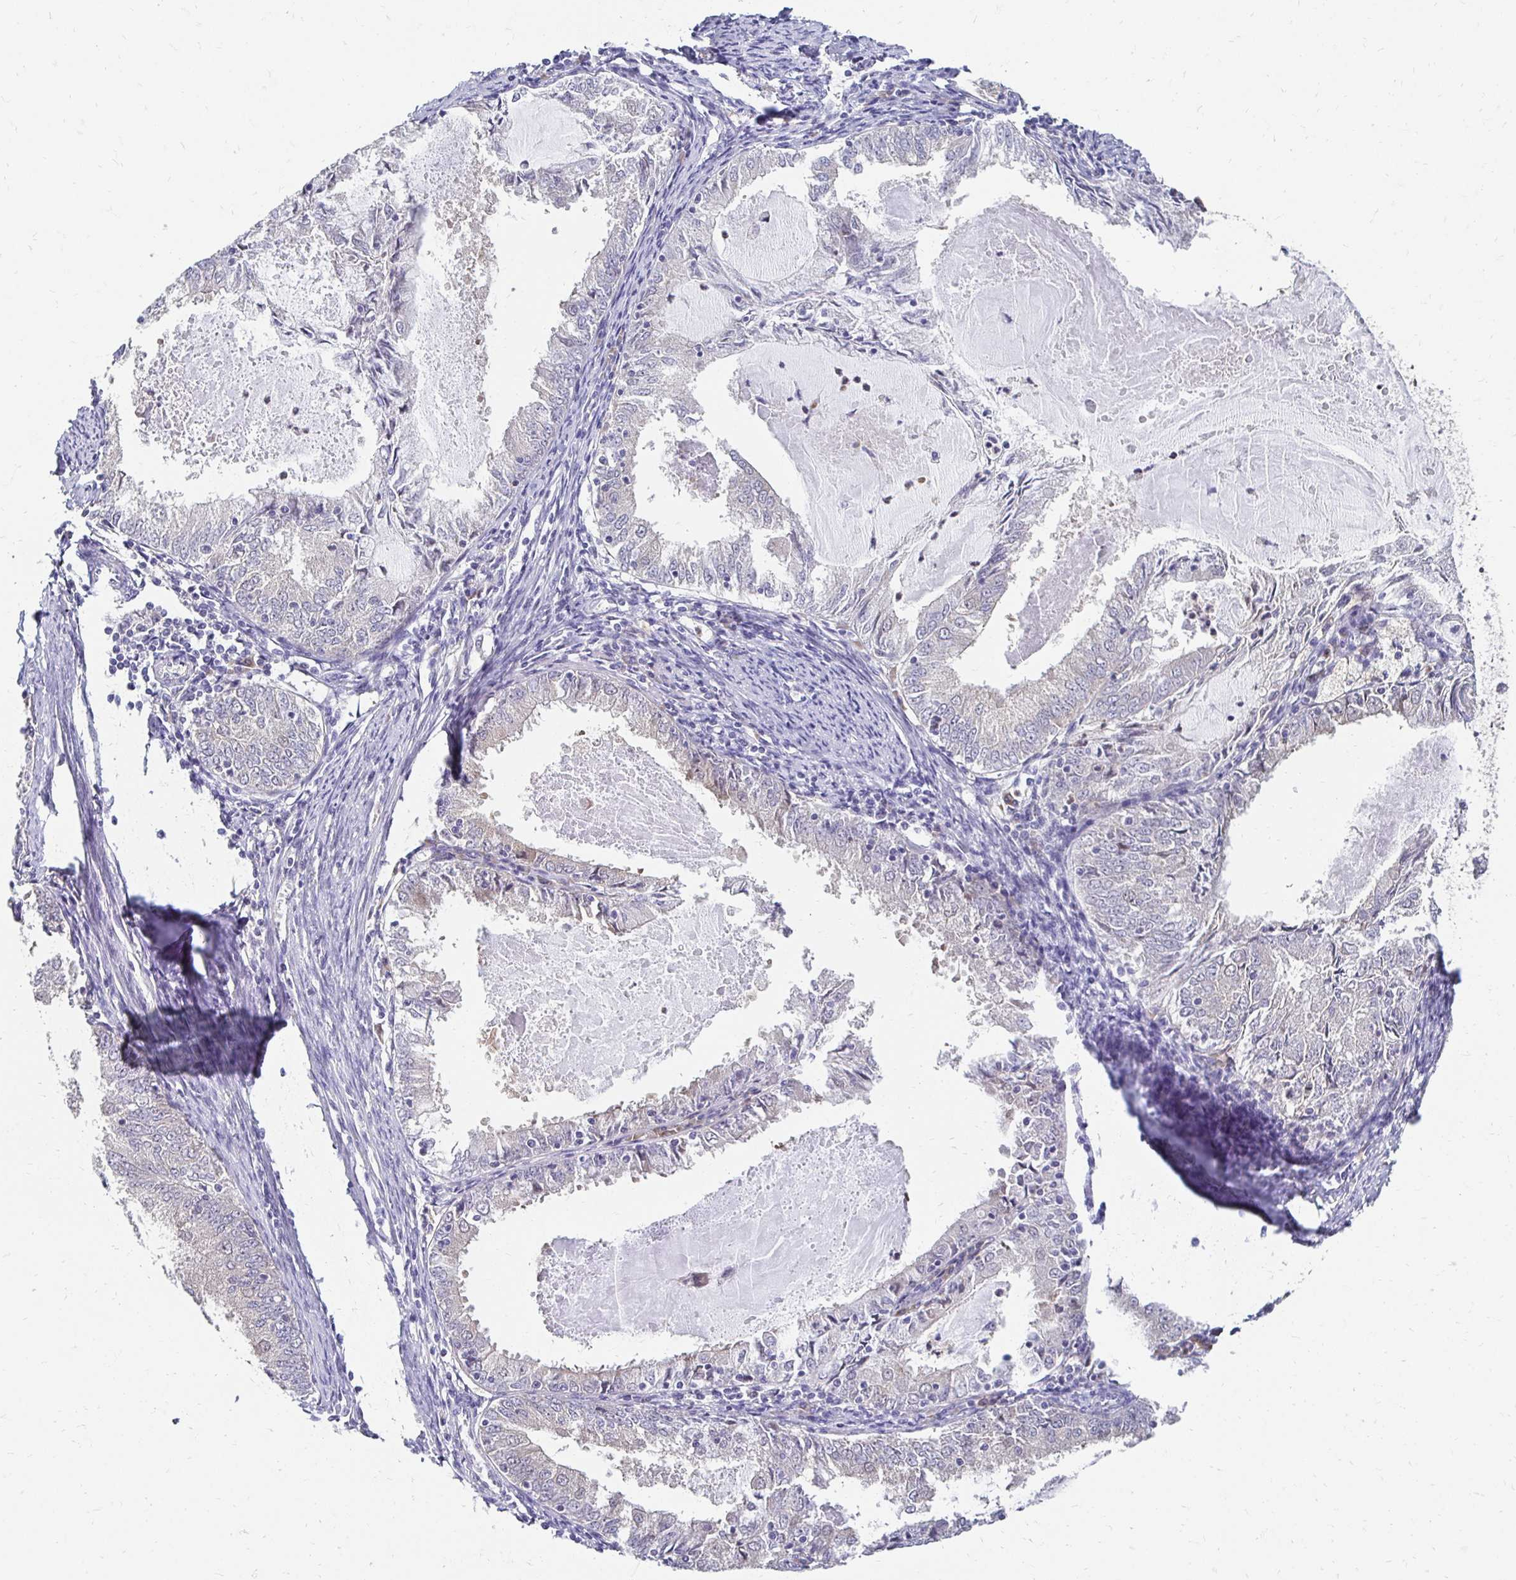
{"staining": {"intensity": "negative", "quantity": "none", "location": "none"}, "tissue": "endometrial cancer", "cell_type": "Tumor cells", "image_type": "cancer", "snomed": [{"axis": "morphology", "description": "Adenocarcinoma, NOS"}, {"axis": "topography", "description": "Endometrium"}], "caption": "An immunohistochemistry micrograph of endometrial adenocarcinoma is shown. There is no staining in tumor cells of endometrial adenocarcinoma. (DAB immunohistochemistry visualized using brightfield microscopy, high magnification).", "gene": "PADI2", "patient": {"sex": "female", "age": 57}}